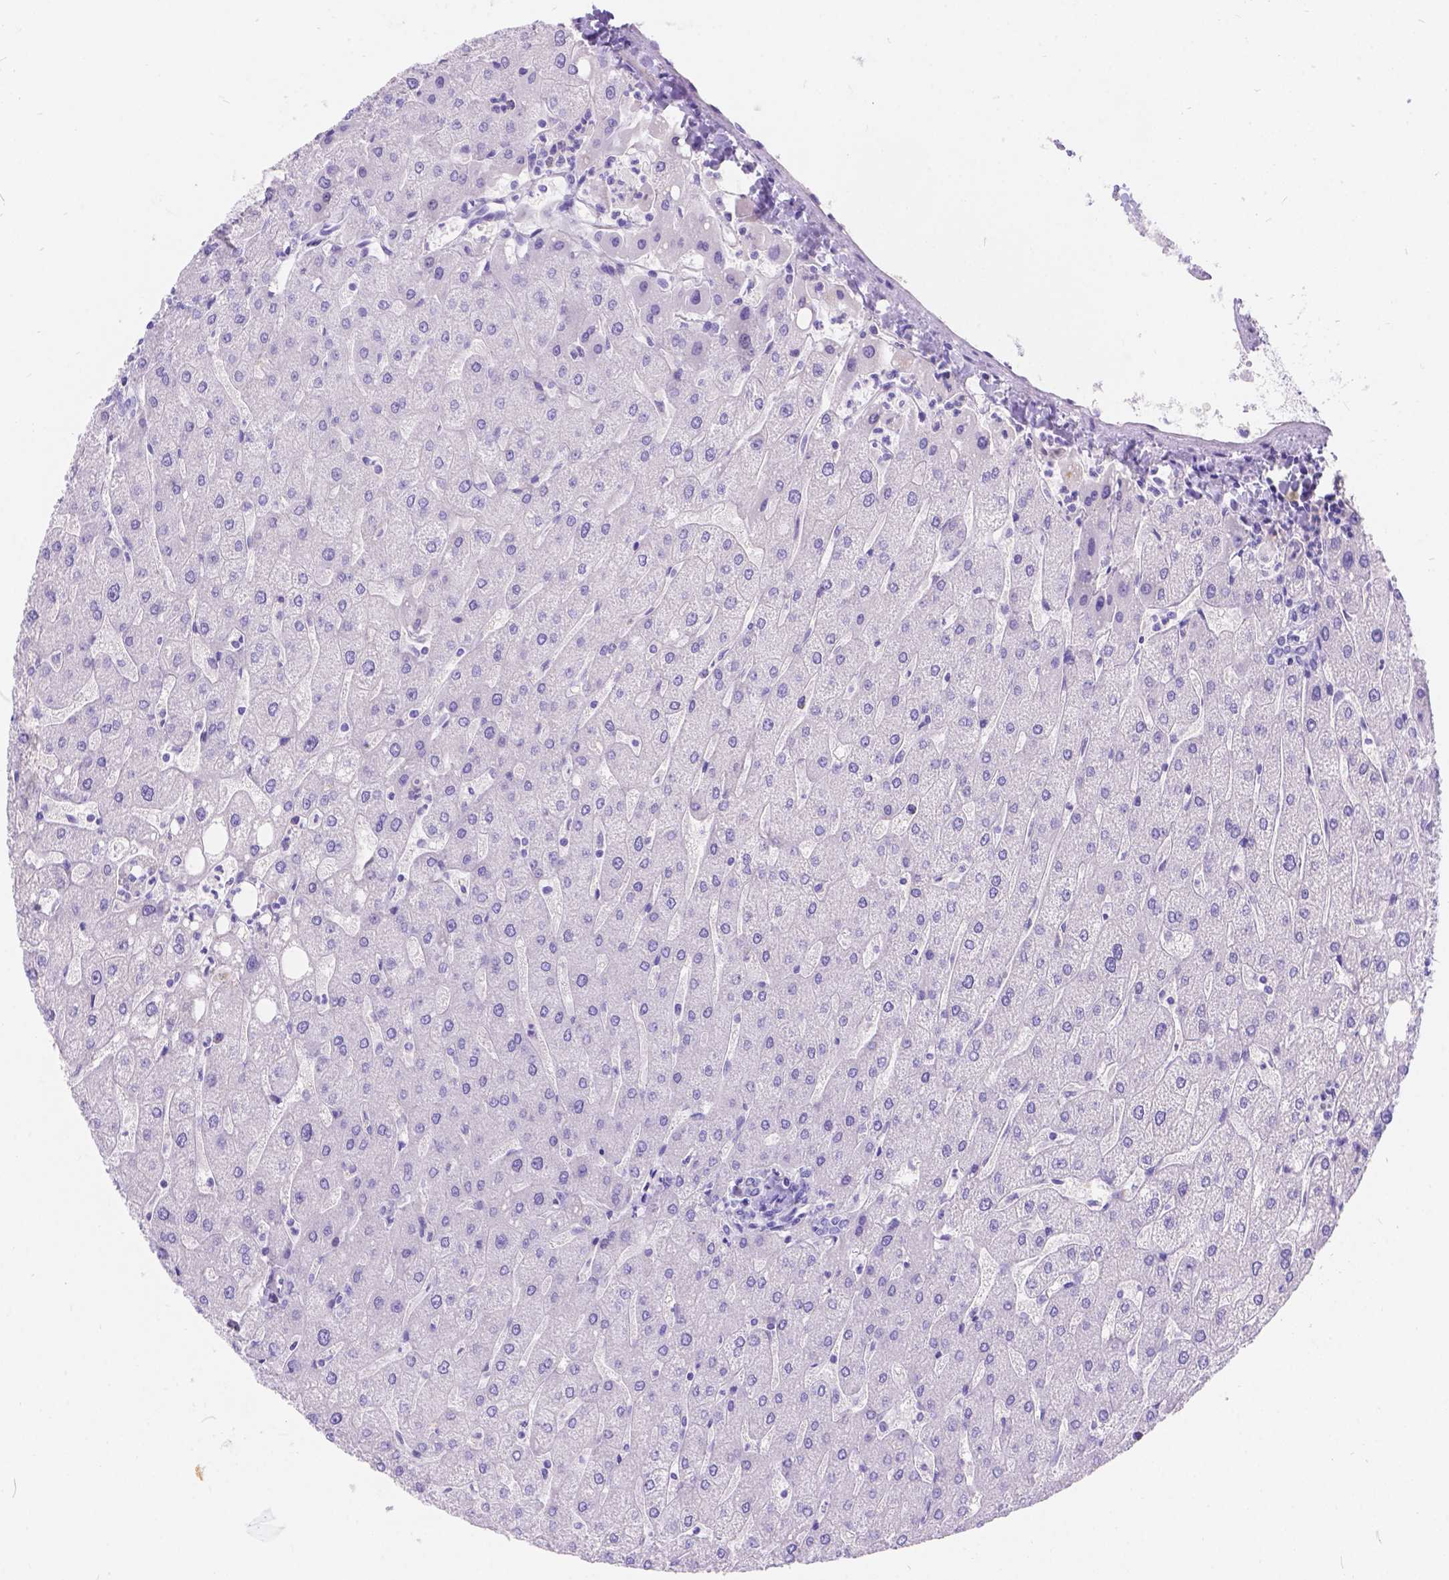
{"staining": {"intensity": "negative", "quantity": "none", "location": "none"}, "tissue": "liver", "cell_type": "Cholangiocytes", "image_type": "normal", "snomed": [{"axis": "morphology", "description": "Normal tissue, NOS"}, {"axis": "topography", "description": "Liver"}], "caption": "Immunohistochemistry (IHC) photomicrograph of normal liver: liver stained with DAB displays no significant protein staining in cholangiocytes.", "gene": "KLHL10", "patient": {"sex": "male", "age": 67}}